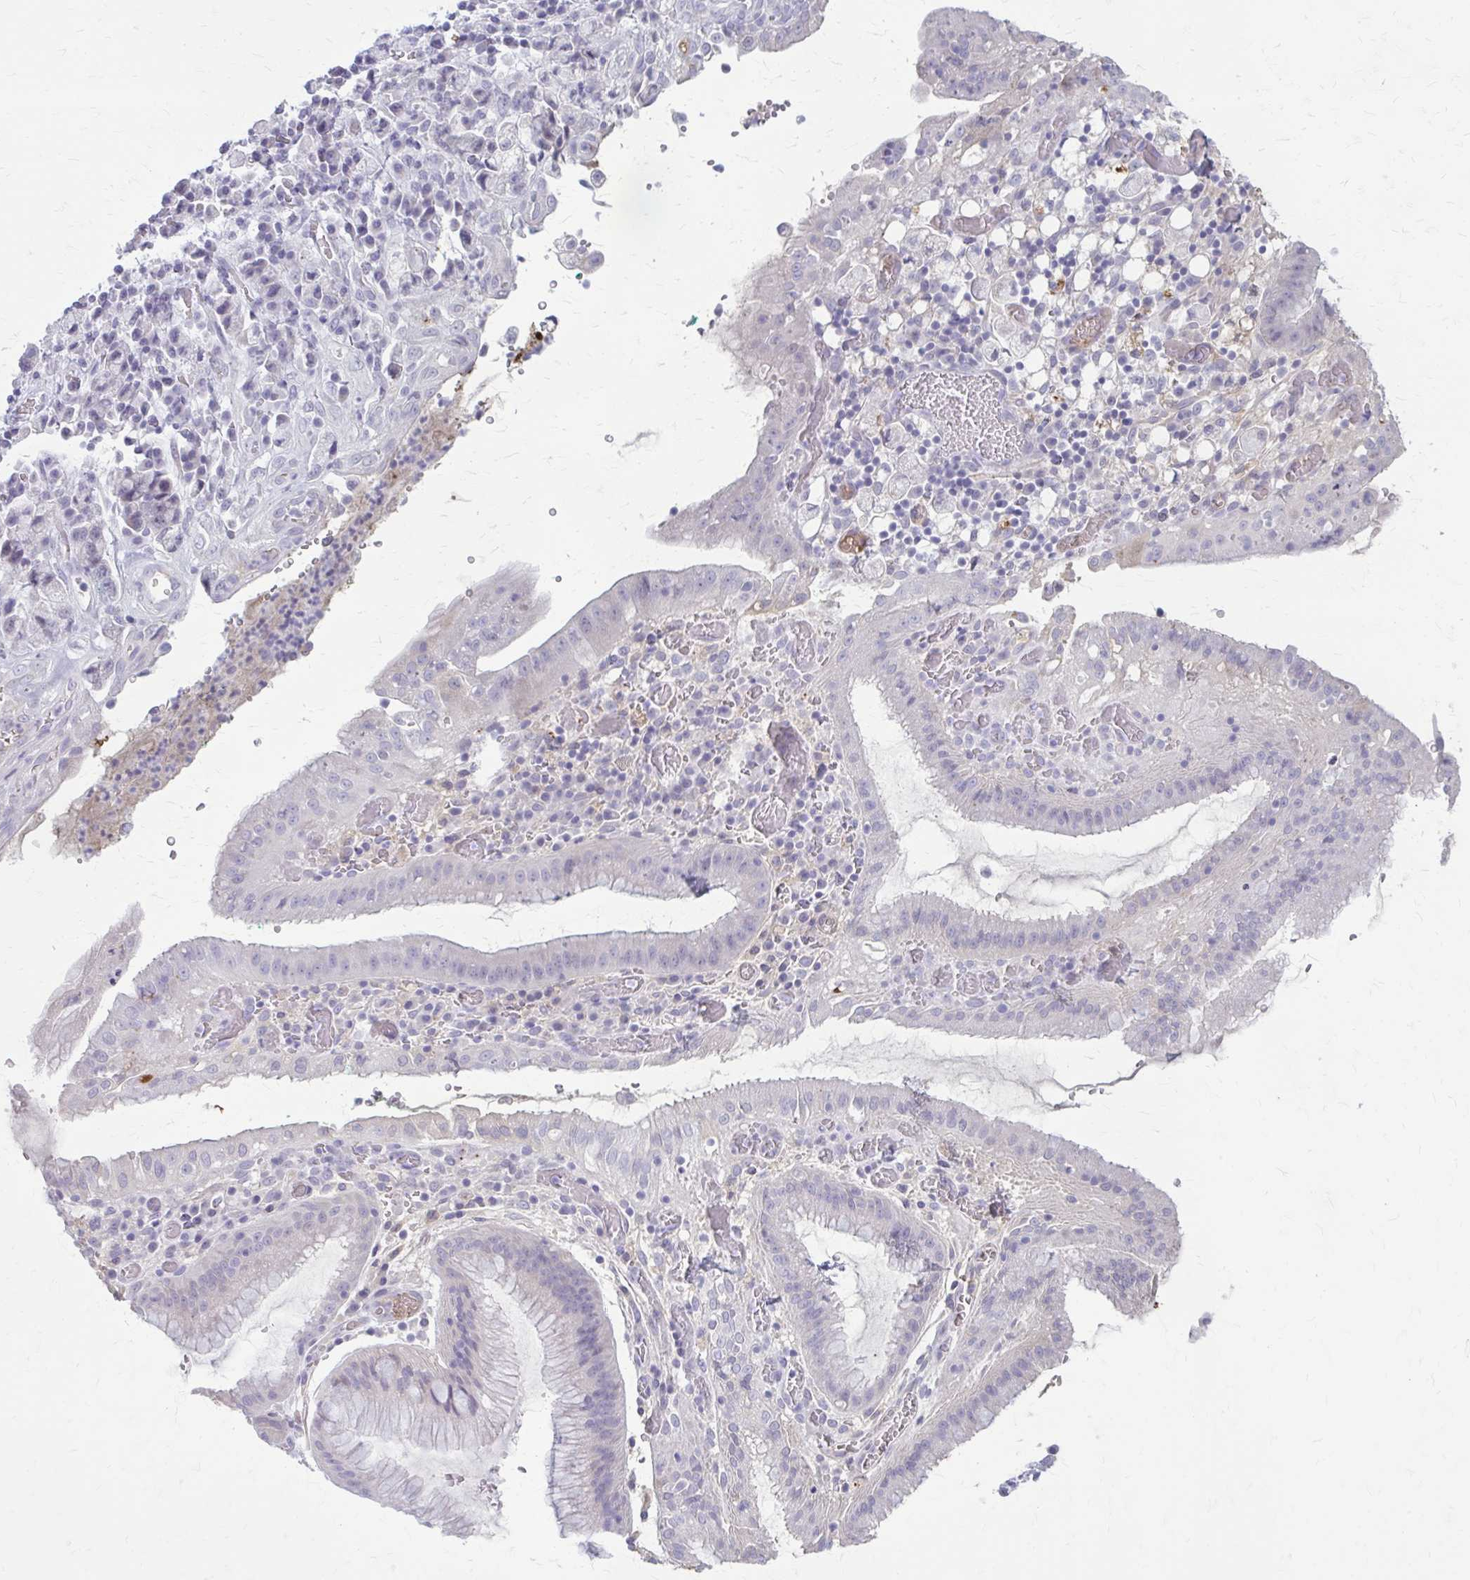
{"staining": {"intensity": "negative", "quantity": "none", "location": "none"}, "tissue": "stomach cancer", "cell_type": "Tumor cells", "image_type": "cancer", "snomed": [{"axis": "morphology", "description": "Adenocarcinoma, NOS"}, {"axis": "topography", "description": "Stomach"}], "caption": "Protein analysis of stomach cancer (adenocarcinoma) demonstrates no significant staining in tumor cells.", "gene": "SERPIND1", "patient": {"sex": "male", "age": 77}}